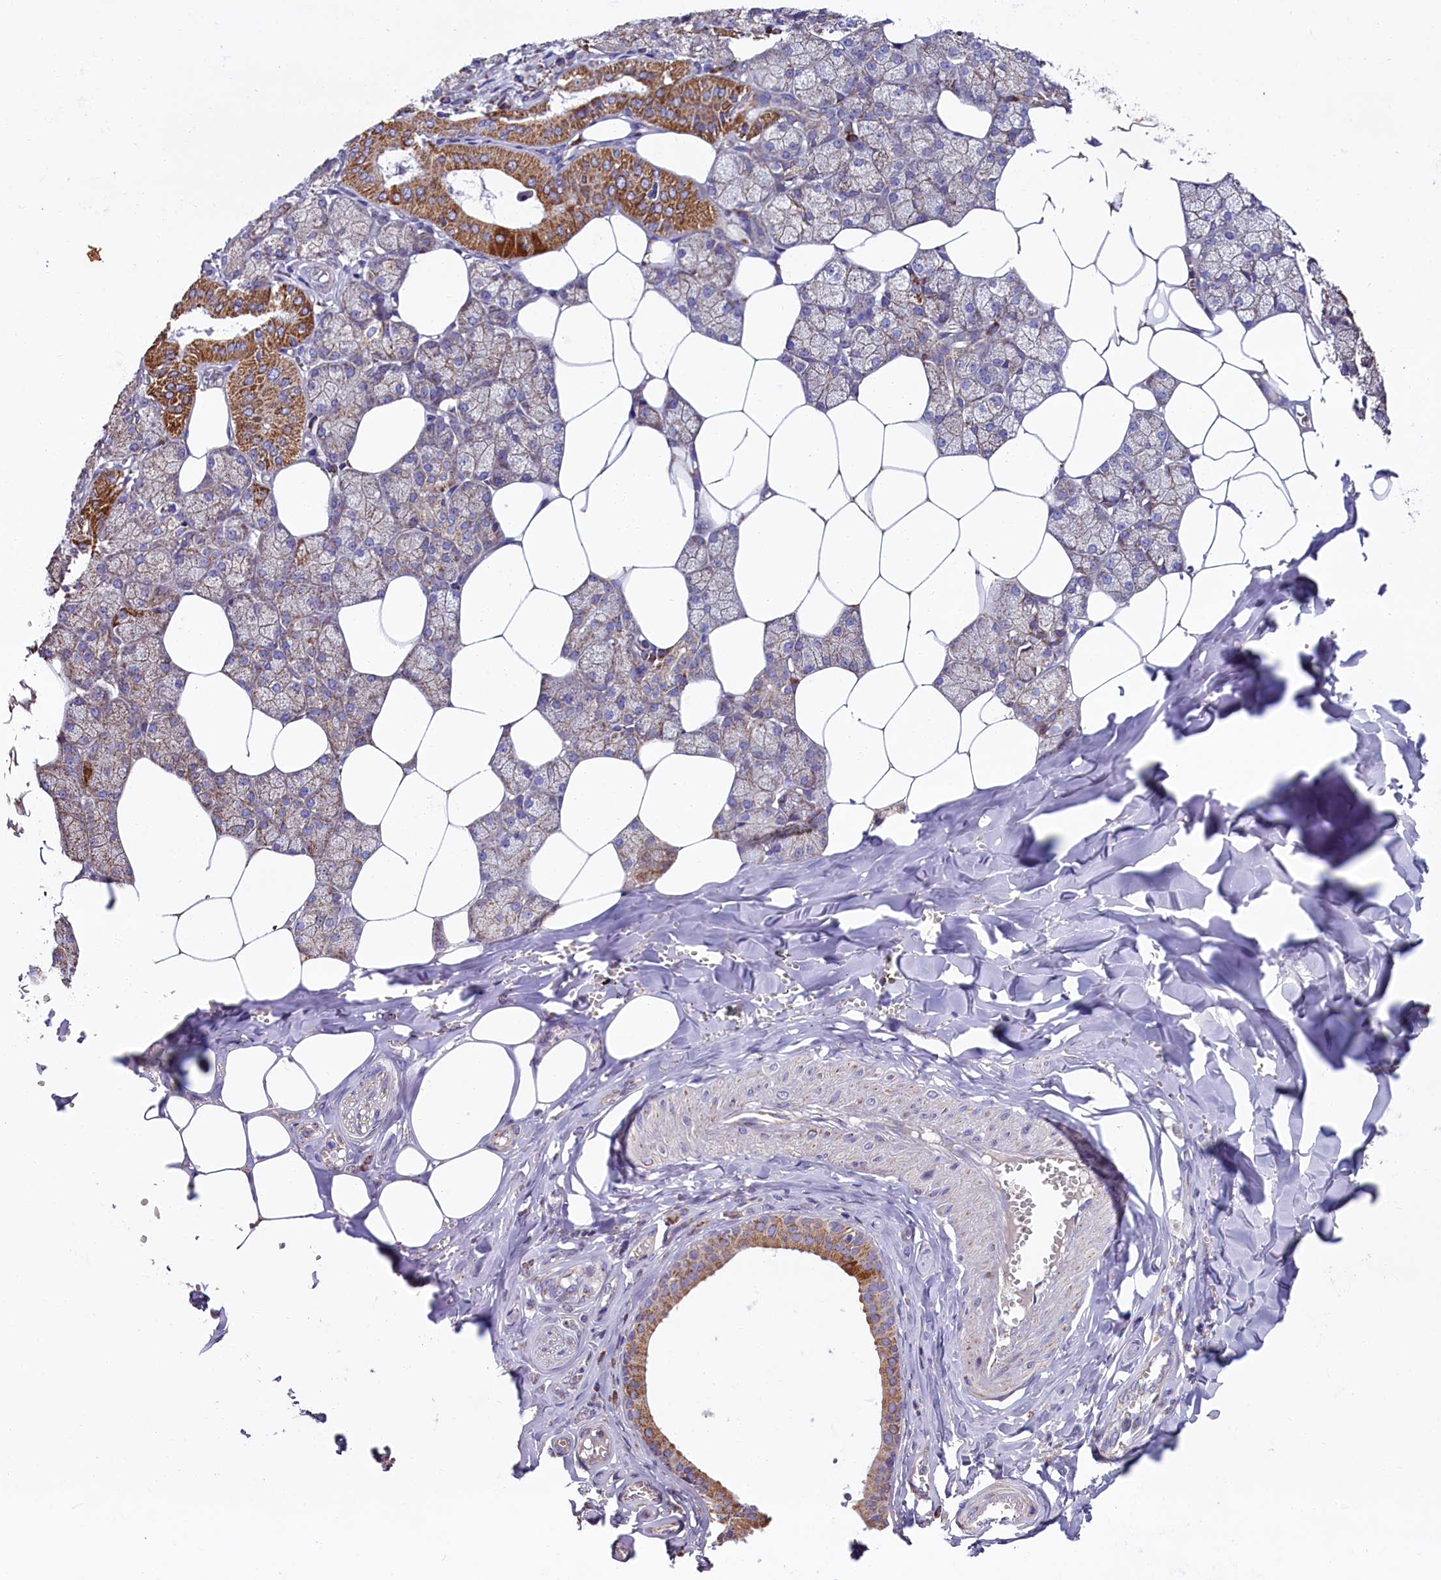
{"staining": {"intensity": "moderate", "quantity": "25%-75%", "location": "cytoplasmic/membranous"}, "tissue": "salivary gland", "cell_type": "Glandular cells", "image_type": "normal", "snomed": [{"axis": "morphology", "description": "Normal tissue, NOS"}, {"axis": "topography", "description": "Salivary gland"}], "caption": "High-power microscopy captured an immunohistochemistry (IHC) photomicrograph of benign salivary gland, revealing moderate cytoplasmic/membranous expression in about 25%-75% of glandular cells.", "gene": "ZSWIM1", "patient": {"sex": "male", "age": 62}}